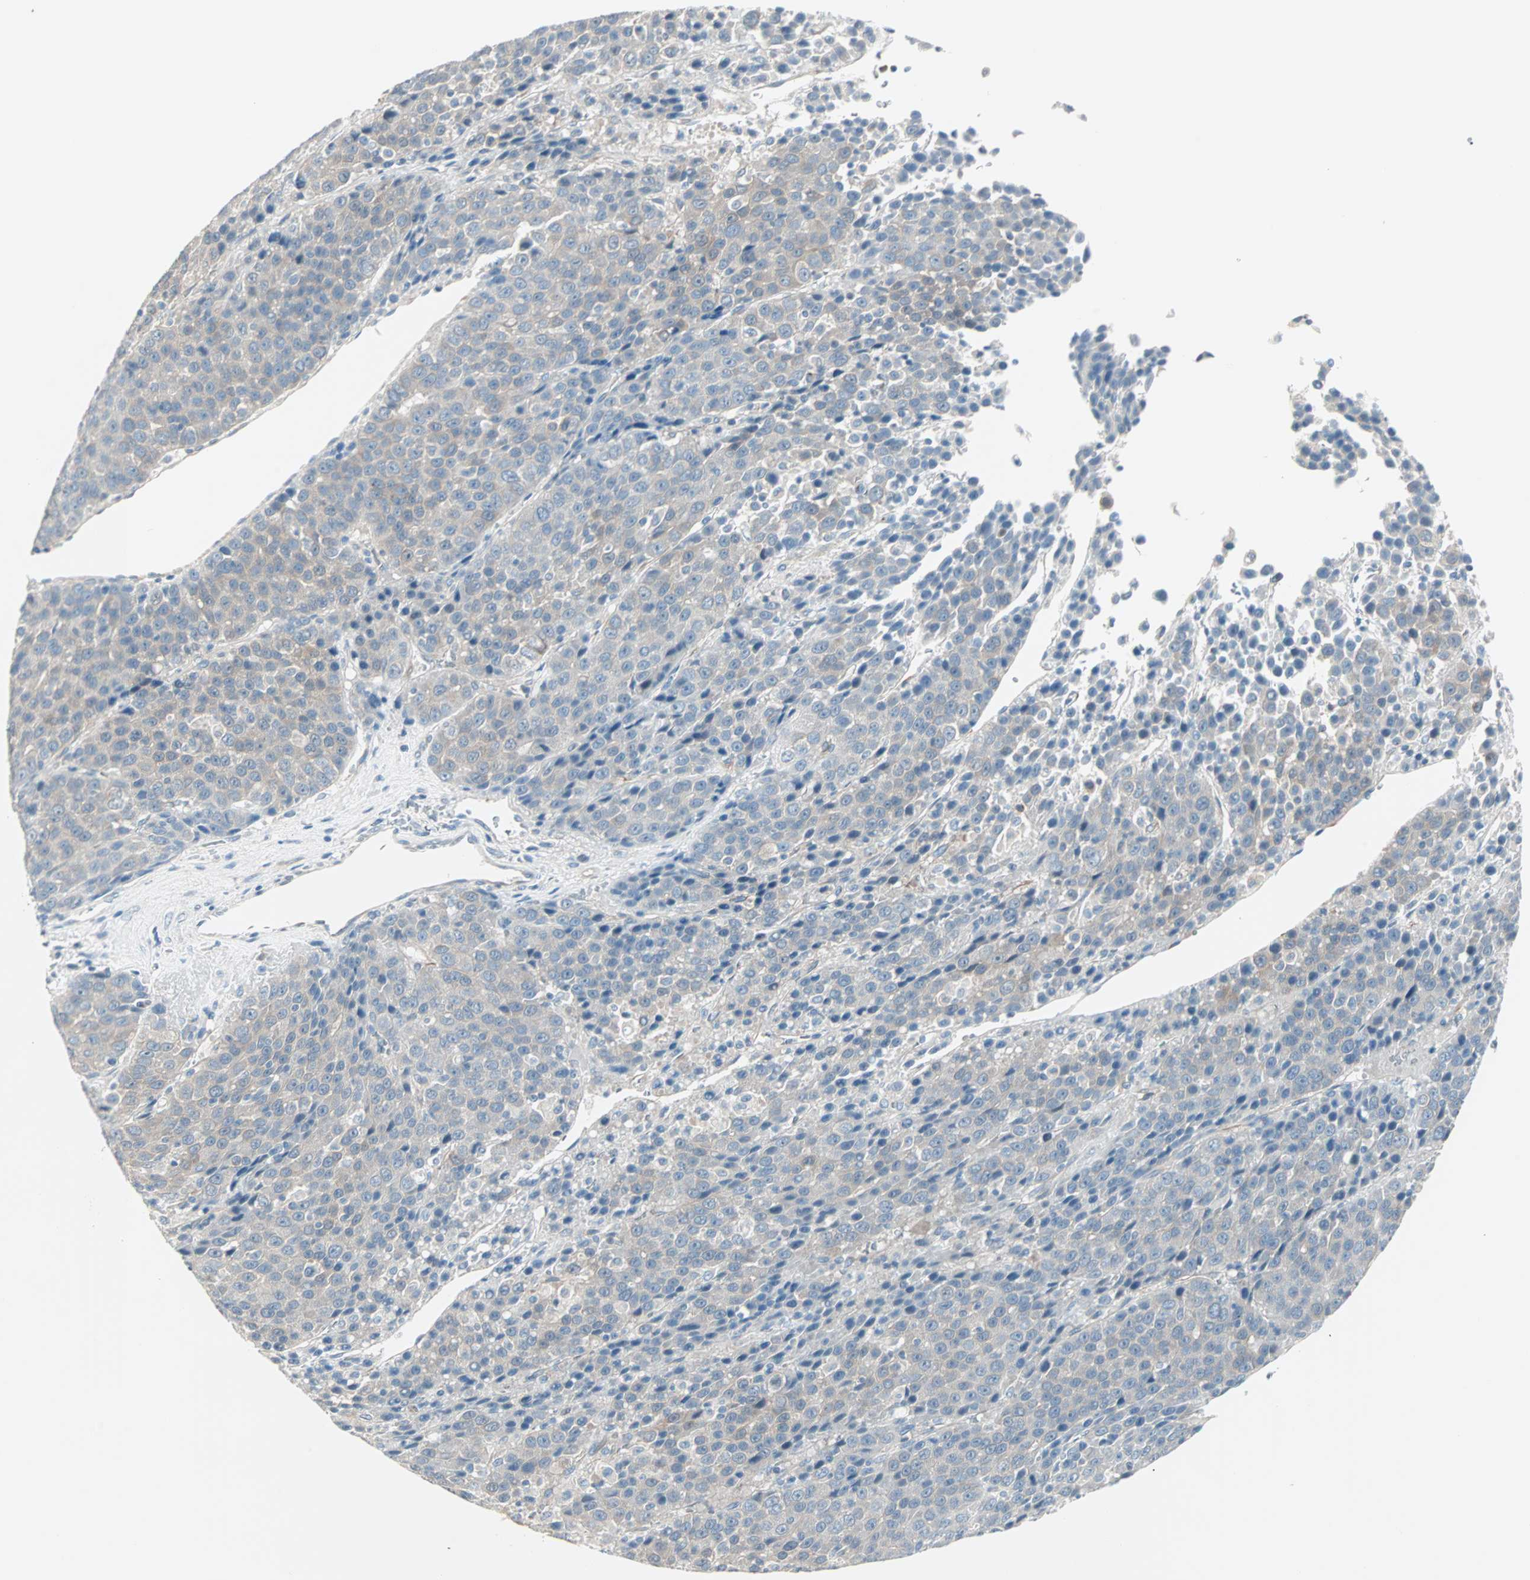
{"staining": {"intensity": "weak", "quantity": "25%-75%", "location": "cytoplasmic/membranous"}, "tissue": "liver cancer", "cell_type": "Tumor cells", "image_type": "cancer", "snomed": [{"axis": "morphology", "description": "Carcinoma, Hepatocellular, NOS"}, {"axis": "topography", "description": "Liver"}], "caption": "Protein staining demonstrates weak cytoplasmic/membranous staining in about 25%-75% of tumor cells in hepatocellular carcinoma (liver).", "gene": "SULT1C2", "patient": {"sex": "female", "age": 53}}